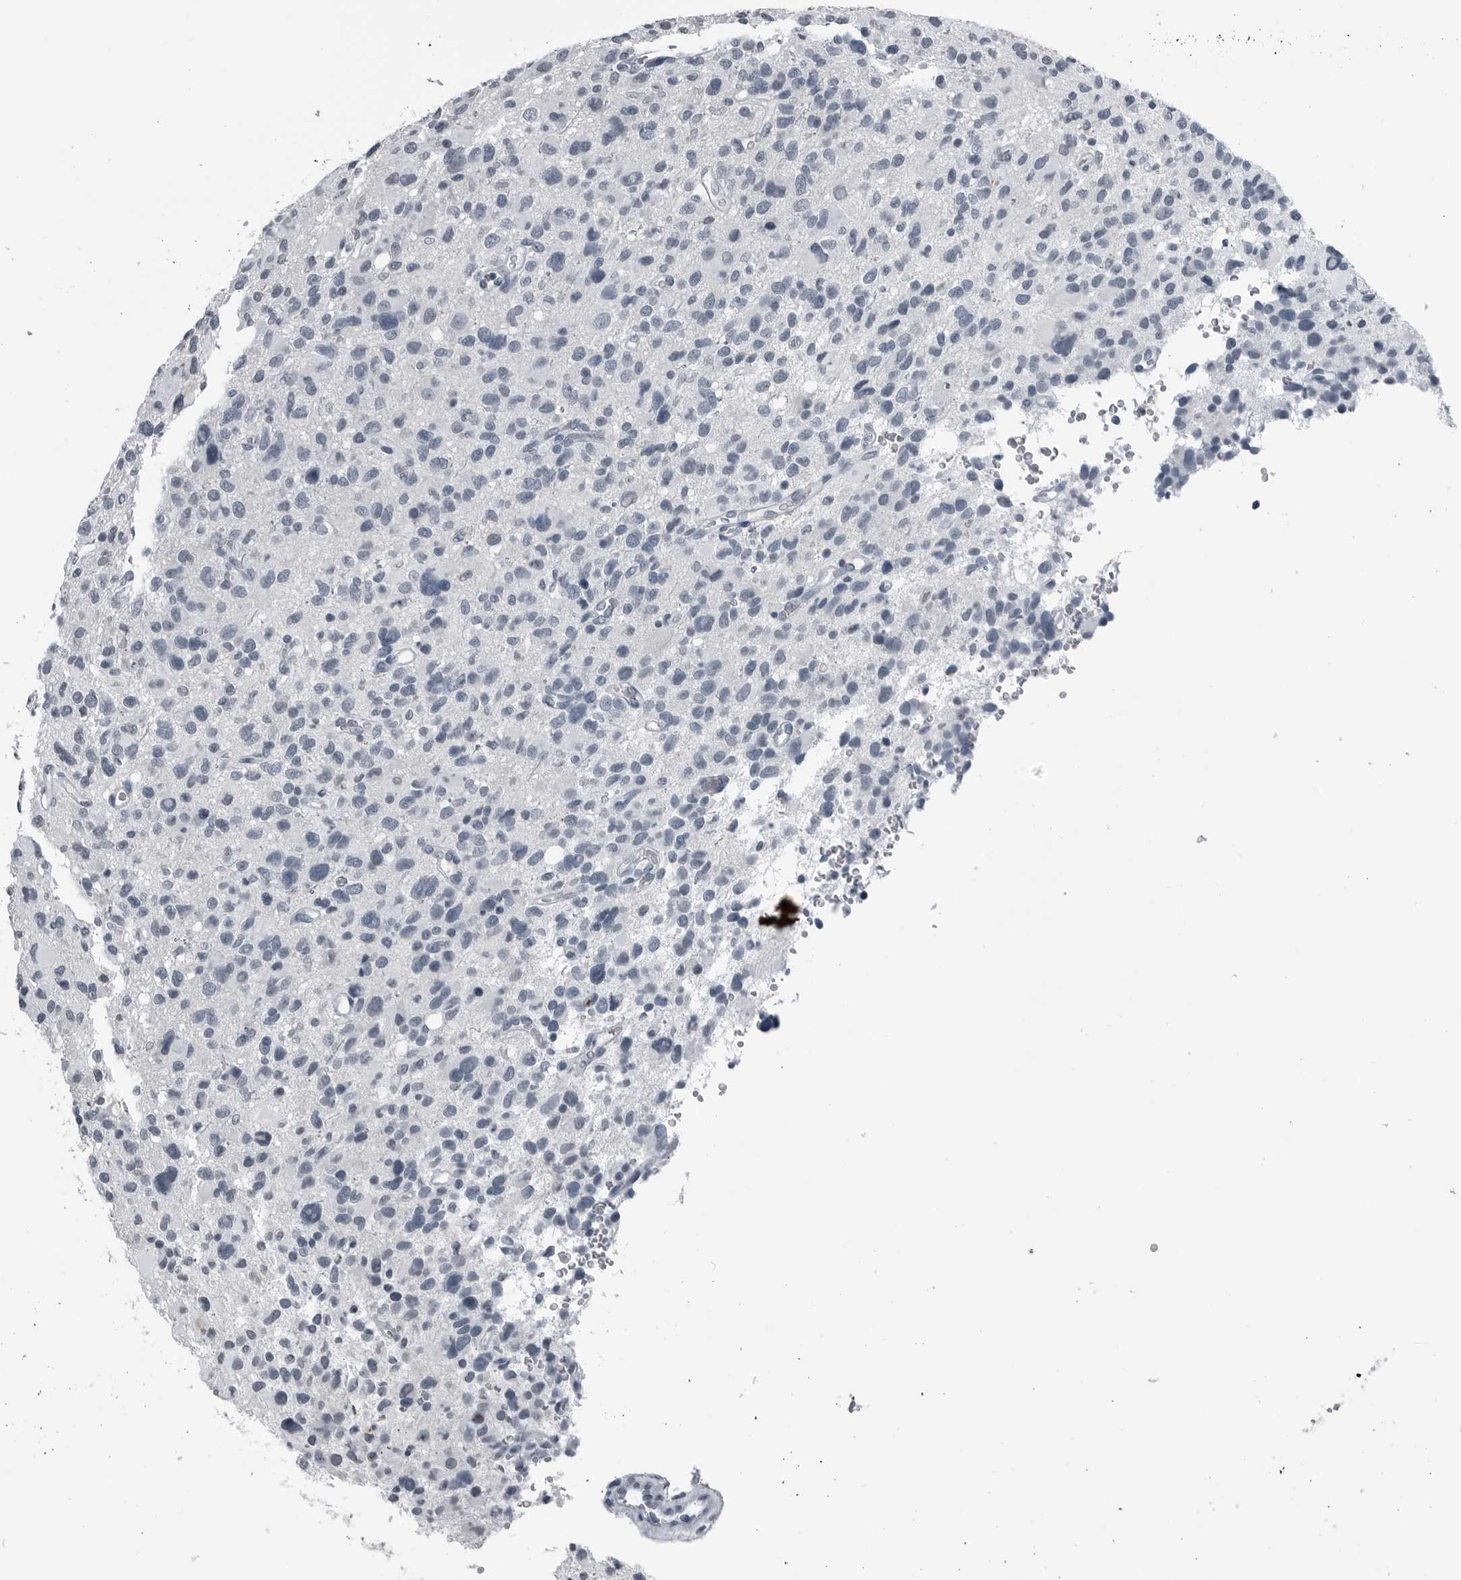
{"staining": {"intensity": "negative", "quantity": "none", "location": "none"}, "tissue": "glioma", "cell_type": "Tumor cells", "image_type": "cancer", "snomed": [{"axis": "morphology", "description": "Glioma, malignant, High grade"}, {"axis": "topography", "description": "Brain"}], "caption": "Glioma was stained to show a protein in brown. There is no significant staining in tumor cells. (DAB (3,3'-diaminobenzidine) IHC, high magnification).", "gene": "SPINK1", "patient": {"sex": "male", "age": 48}}